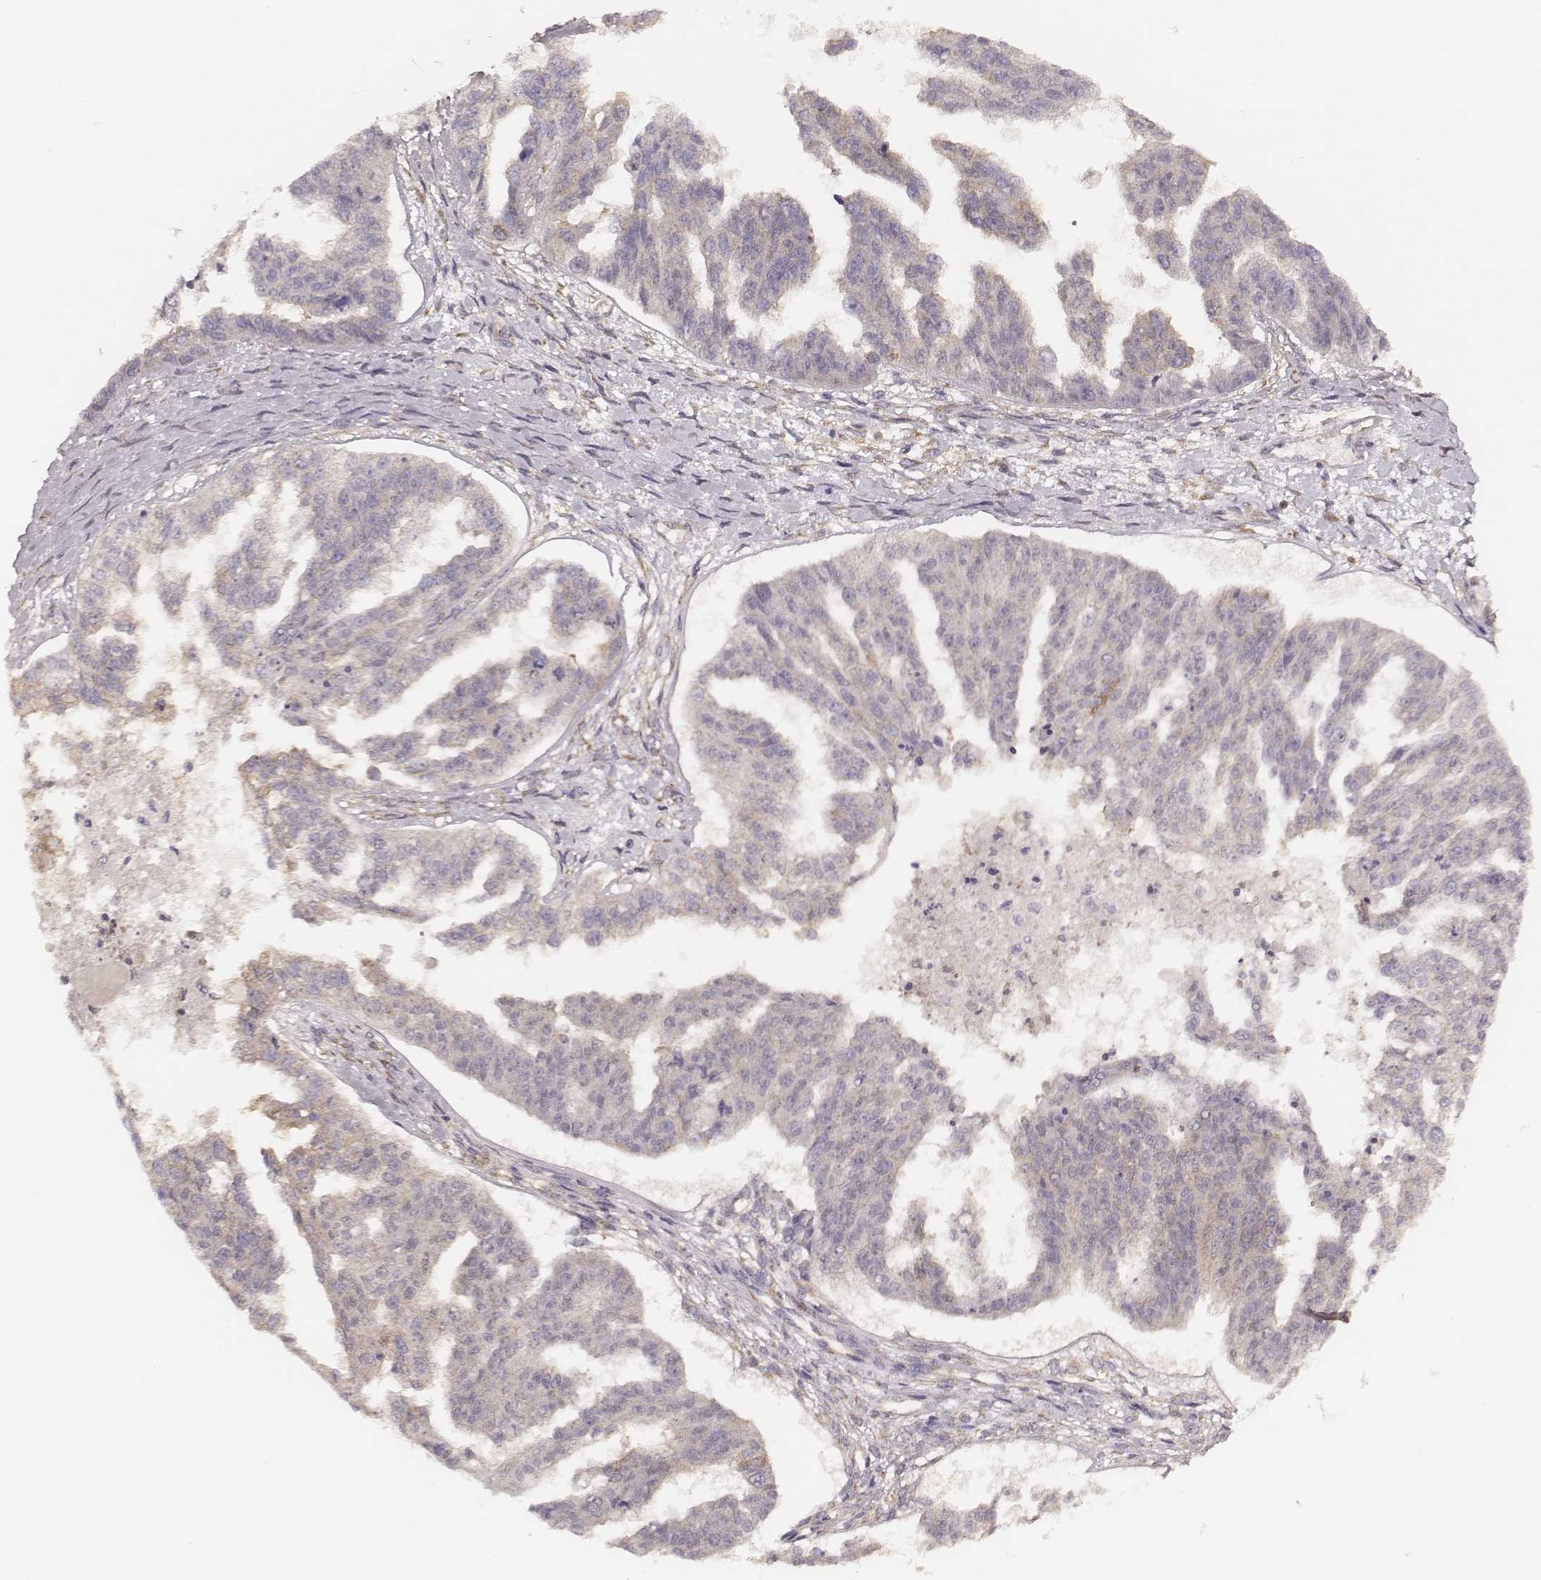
{"staining": {"intensity": "weak", "quantity": "<25%", "location": "cytoplasmic/membranous"}, "tissue": "ovarian cancer", "cell_type": "Tumor cells", "image_type": "cancer", "snomed": [{"axis": "morphology", "description": "Cystadenocarcinoma, serous, NOS"}, {"axis": "topography", "description": "Ovary"}], "caption": "Tumor cells are negative for brown protein staining in ovarian serous cystadenocarcinoma.", "gene": "CARS1", "patient": {"sex": "female", "age": 58}}